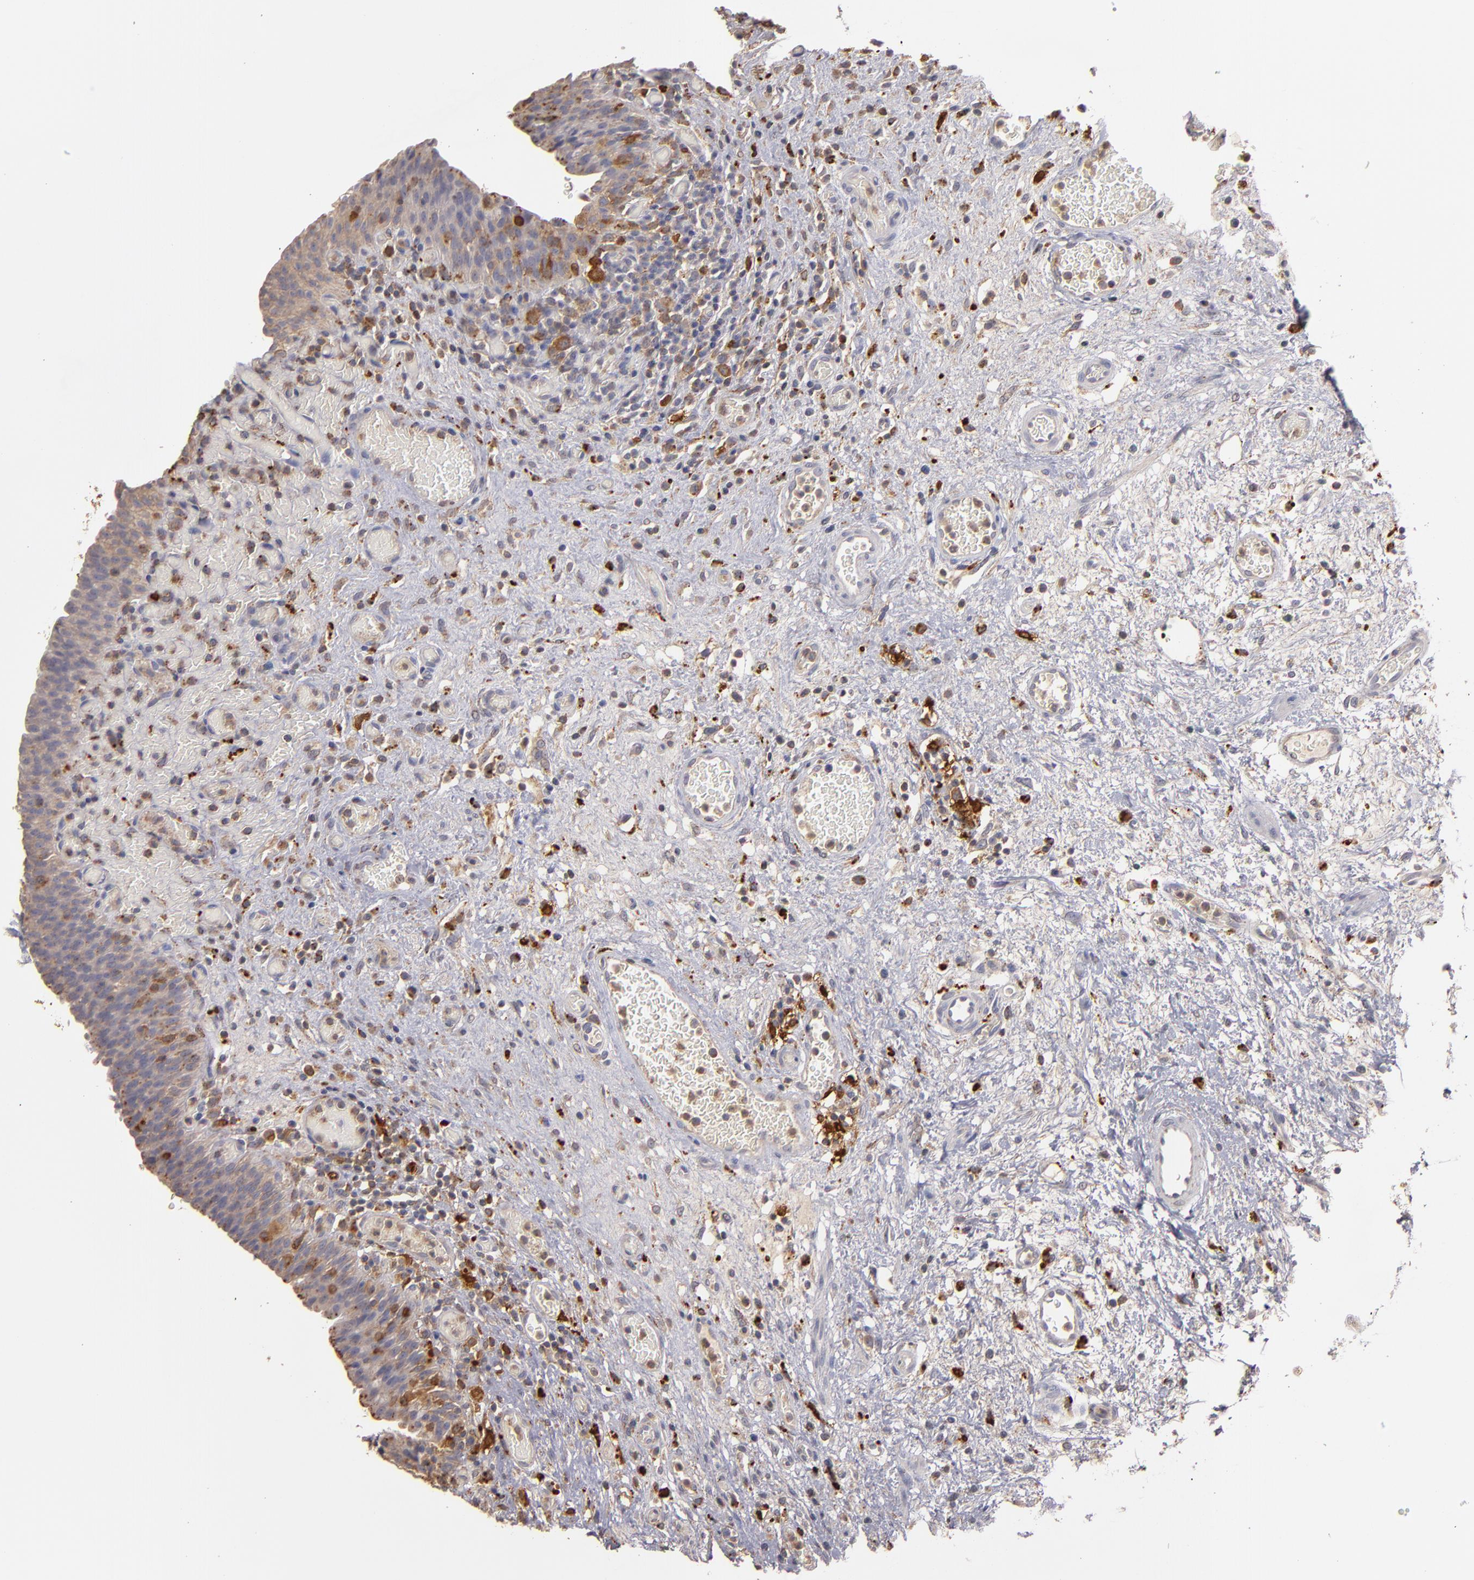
{"staining": {"intensity": "moderate", "quantity": ">75%", "location": "cytoplasmic/membranous"}, "tissue": "urinary bladder", "cell_type": "Urothelial cells", "image_type": "normal", "snomed": [{"axis": "morphology", "description": "Normal tissue, NOS"}, {"axis": "morphology", "description": "Urothelial carcinoma, High grade"}, {"axis": "topography", "description": "Urinary bladder"}], "caption": "Unremarkable urinary bladder was stained to show a protein in brown. There is medium levels of moderate cytoplasmic/membranous positivity in approximately >75% of urothelial cells.", "gene": "TRAF1", "patient": {"sex": "male", "age": 51}}